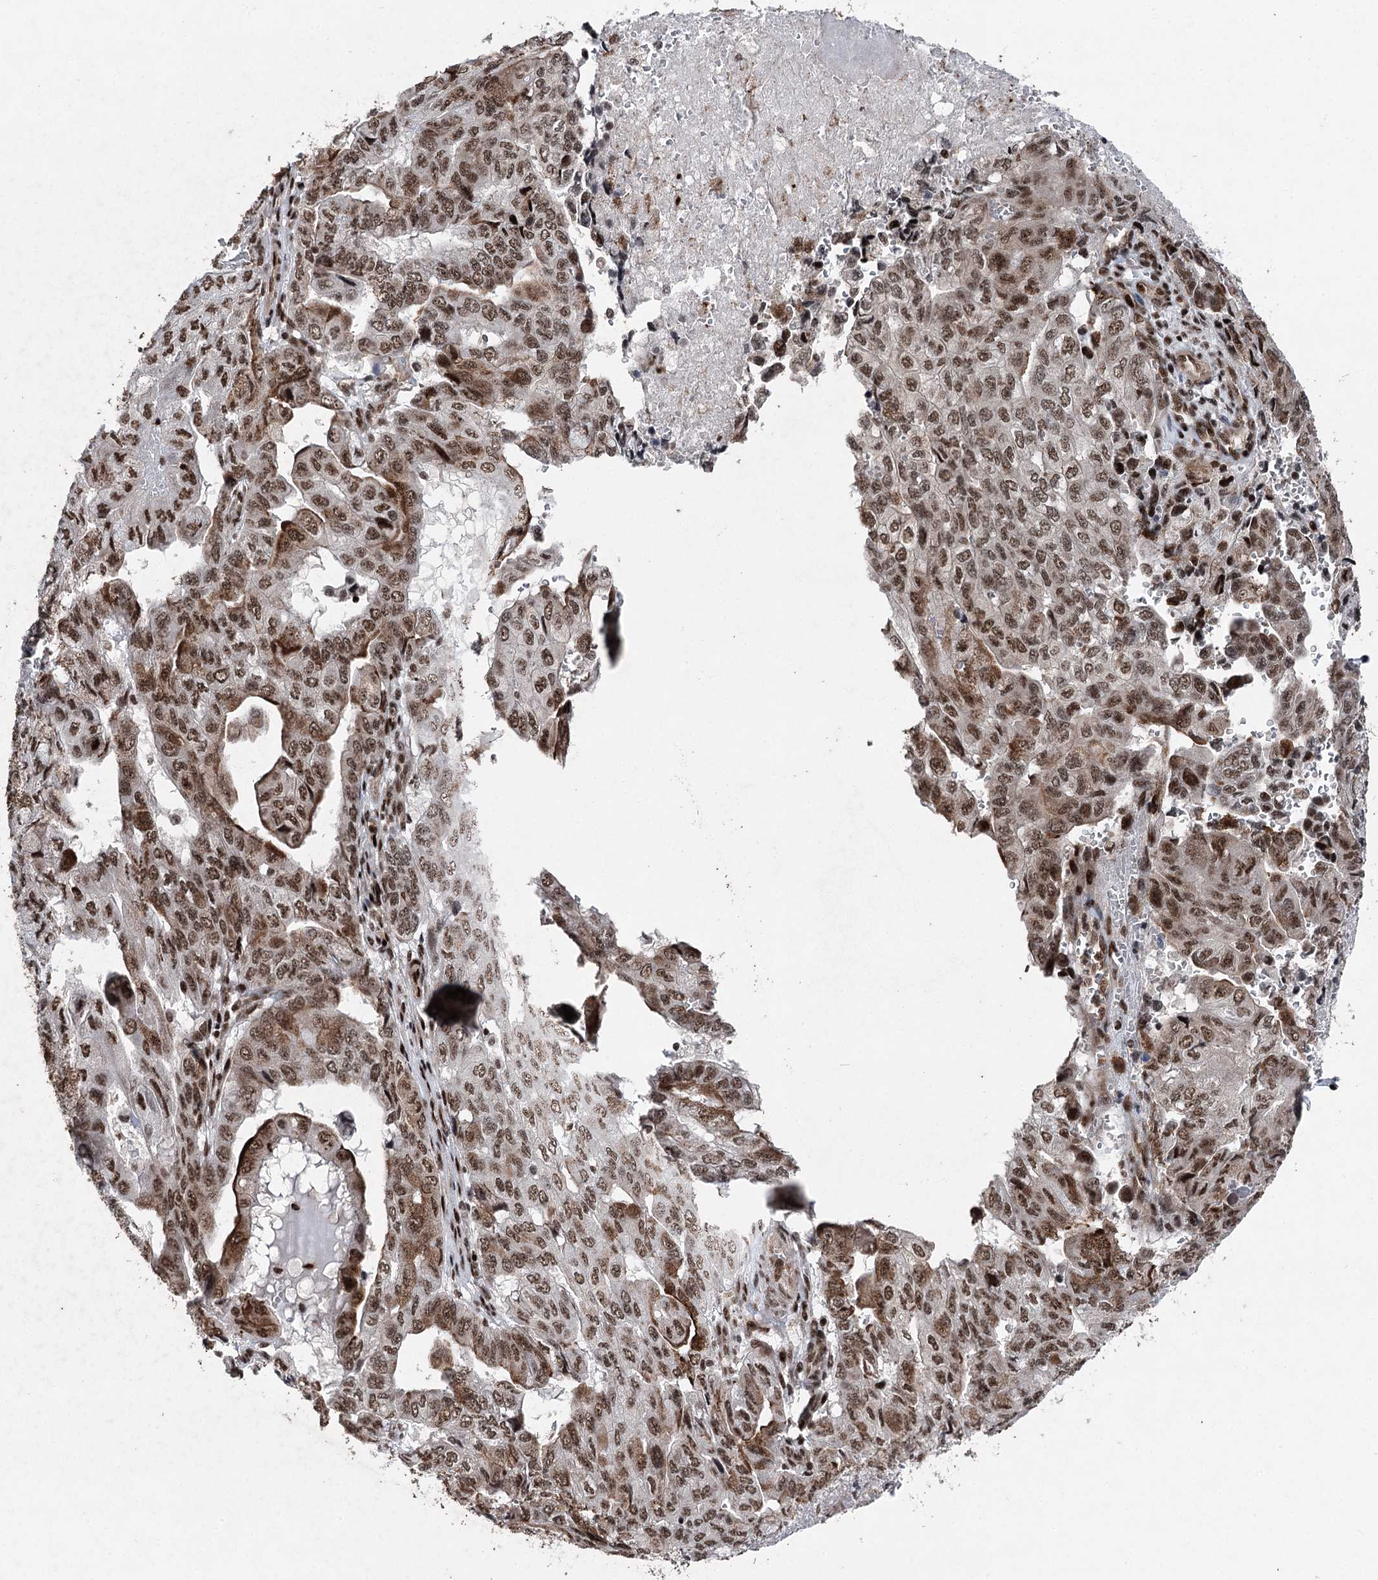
{"staining": {"intensity": "moderate", "quantity": ">75%", "location": "nuclear"}, "tissue": "pancreatic cancer", "cell_type": "Tumor cells", "image_type": "cancer", "snomed": [{"axis": "morphology", "description": "Adenocarcinoma, NOS"}, {"axis": "topography", "description": "Pancreas"}], "caption": "High-power microscopy captured an immunohistochemistry (IHC) histopathology image of adenocarcinoma (pancreatic), revealing moderate nuclear expression in about >75% of tumor cells.", "gene": "PDCD4", "patient": {"sex": "male", "age": 51}}